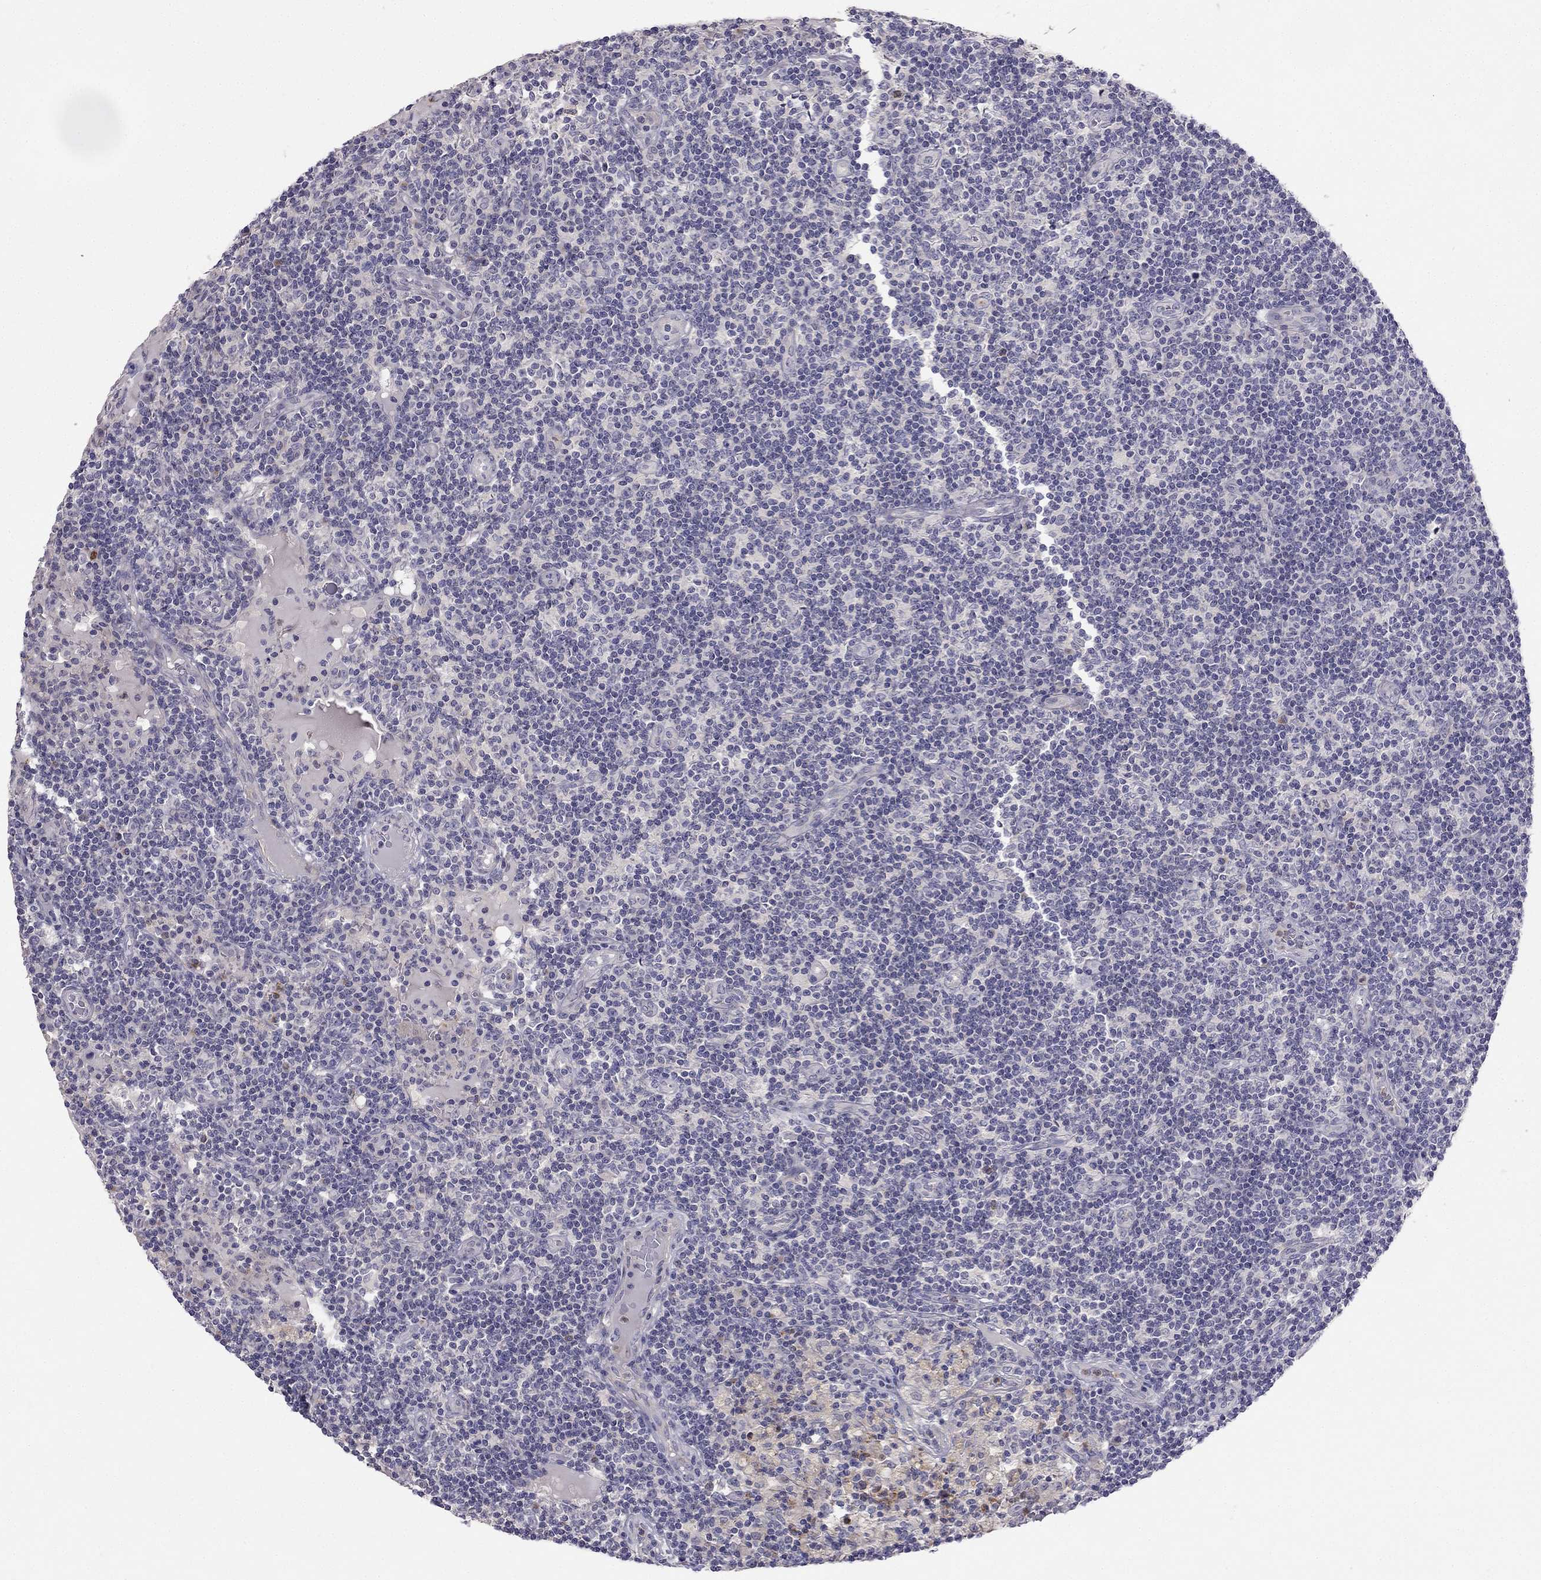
{"staining": {"intensity": "negative", "quantity": "none", "location": "none"}, "tissue": "lymph node", "cell_type": "Germinal center cells", "image_type": "normal", "snomed": [{"axis": "morphology", "description": "Normal tissue, NOS"}, {"axis": "topography", "description": "Lymph node"}], "caption": "An immunohistochemistry micrograph of normal lymph node is shown. There is no staining in germinal center cells of lymph node.", "gene": "C16orf89", "patient": {"sex": "female", "age": 72}}